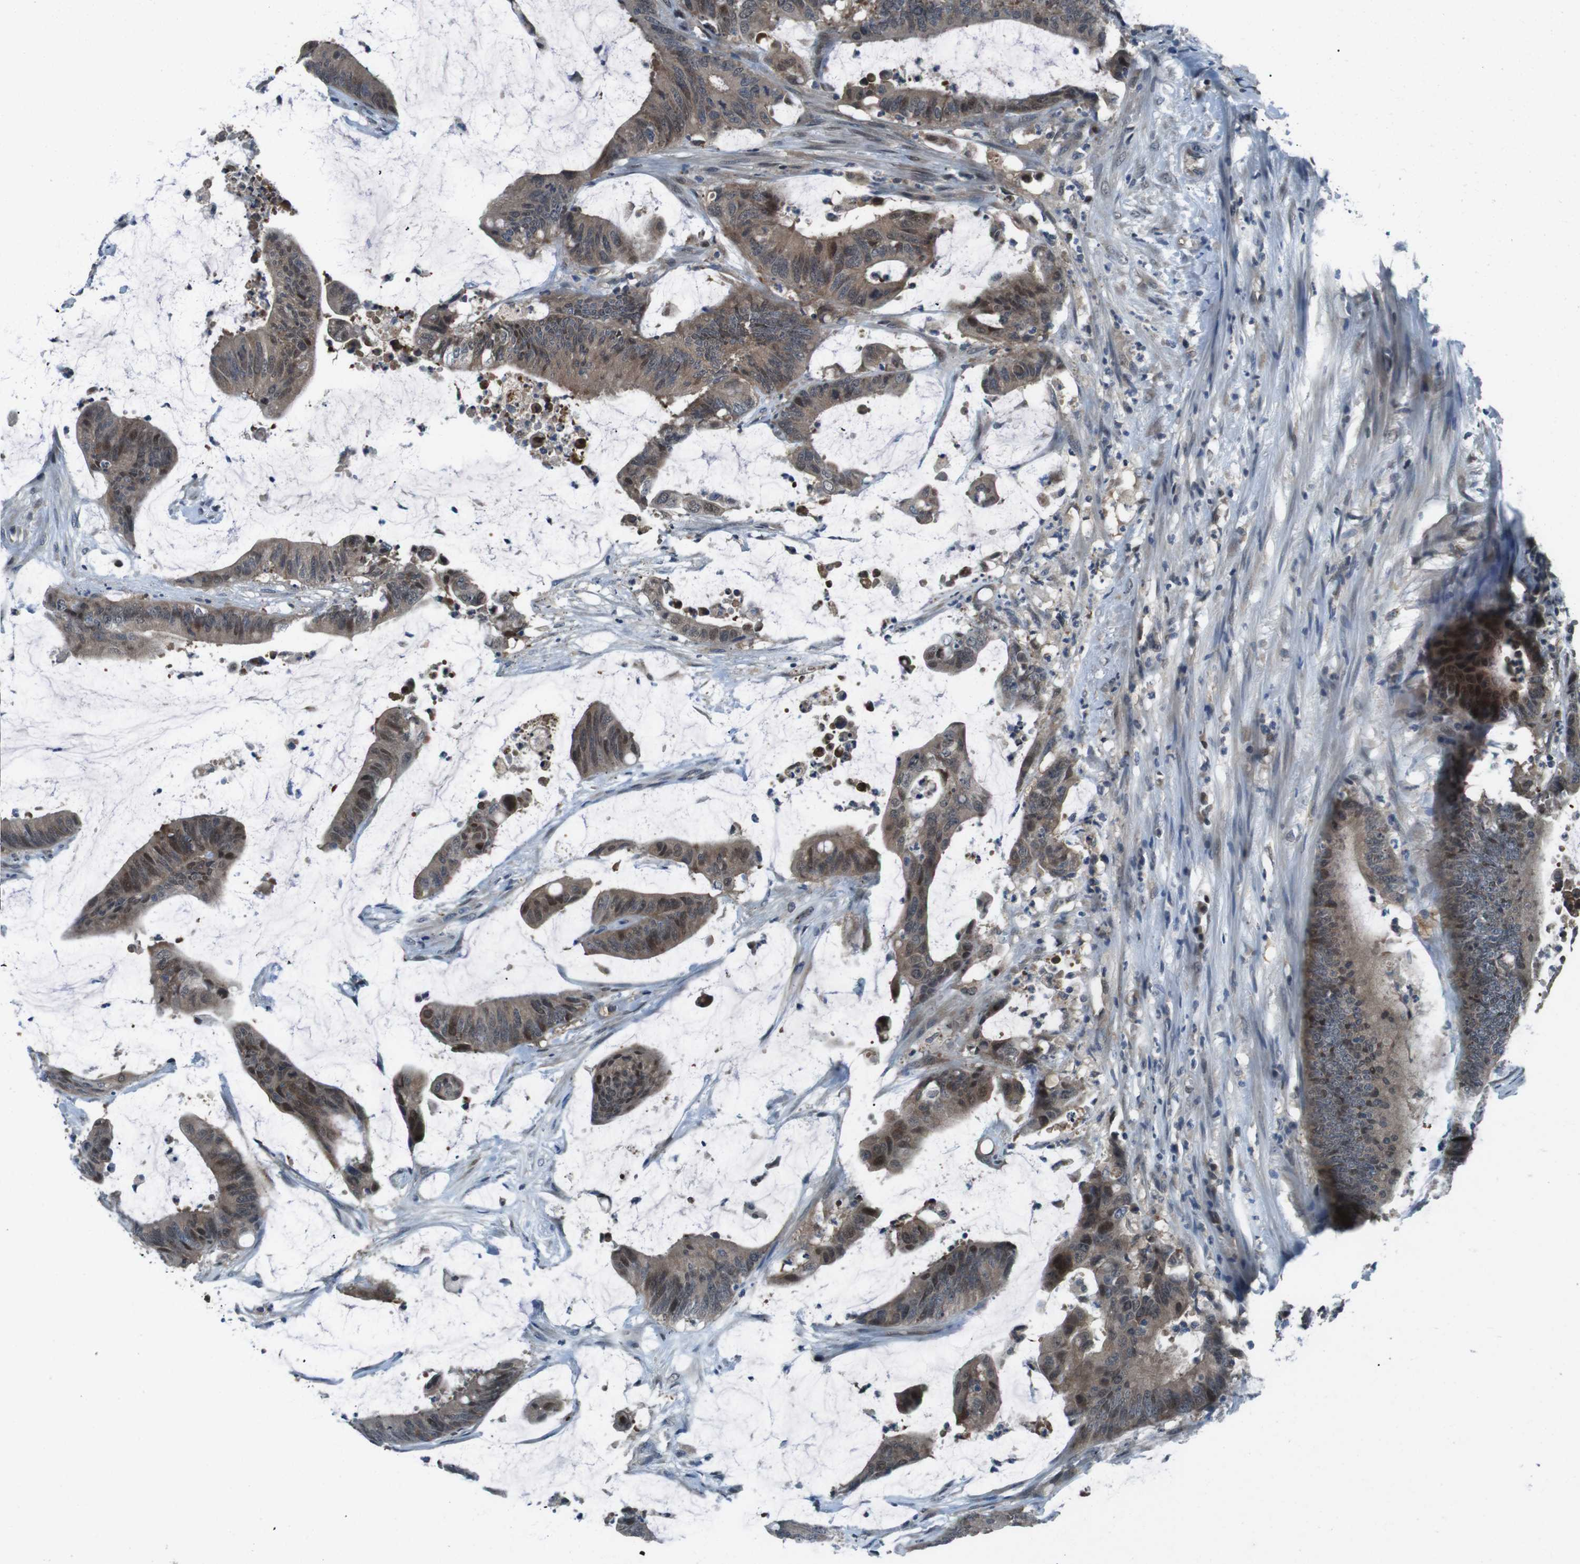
{"staining": {"intensity": "moderate", "quantity": ">75%", "location": "cytoplasmic/membranous,nuclear"}, "tissue": "colorectal cancer", "cell_type": "Tumor cells", "image_type": "cancer", "snomed": [{"axis": "morphology", "description": "Adenocarcinoma, NOS"}, {"axis": "topography", "description": "Rectum"}], "caption": "A brown stain shows moderate cytoplasmic/membranous and nuclear positivity of a protein in colorectal cancer (adenocarcinoma) tumor cells. The staining is performed using DAB brown chromogen to label protein expression. The nuclei are counter-stained blue using hematoxylin.", "gene": "LRP5", "patient": {"sex": "female", "age": 66}}